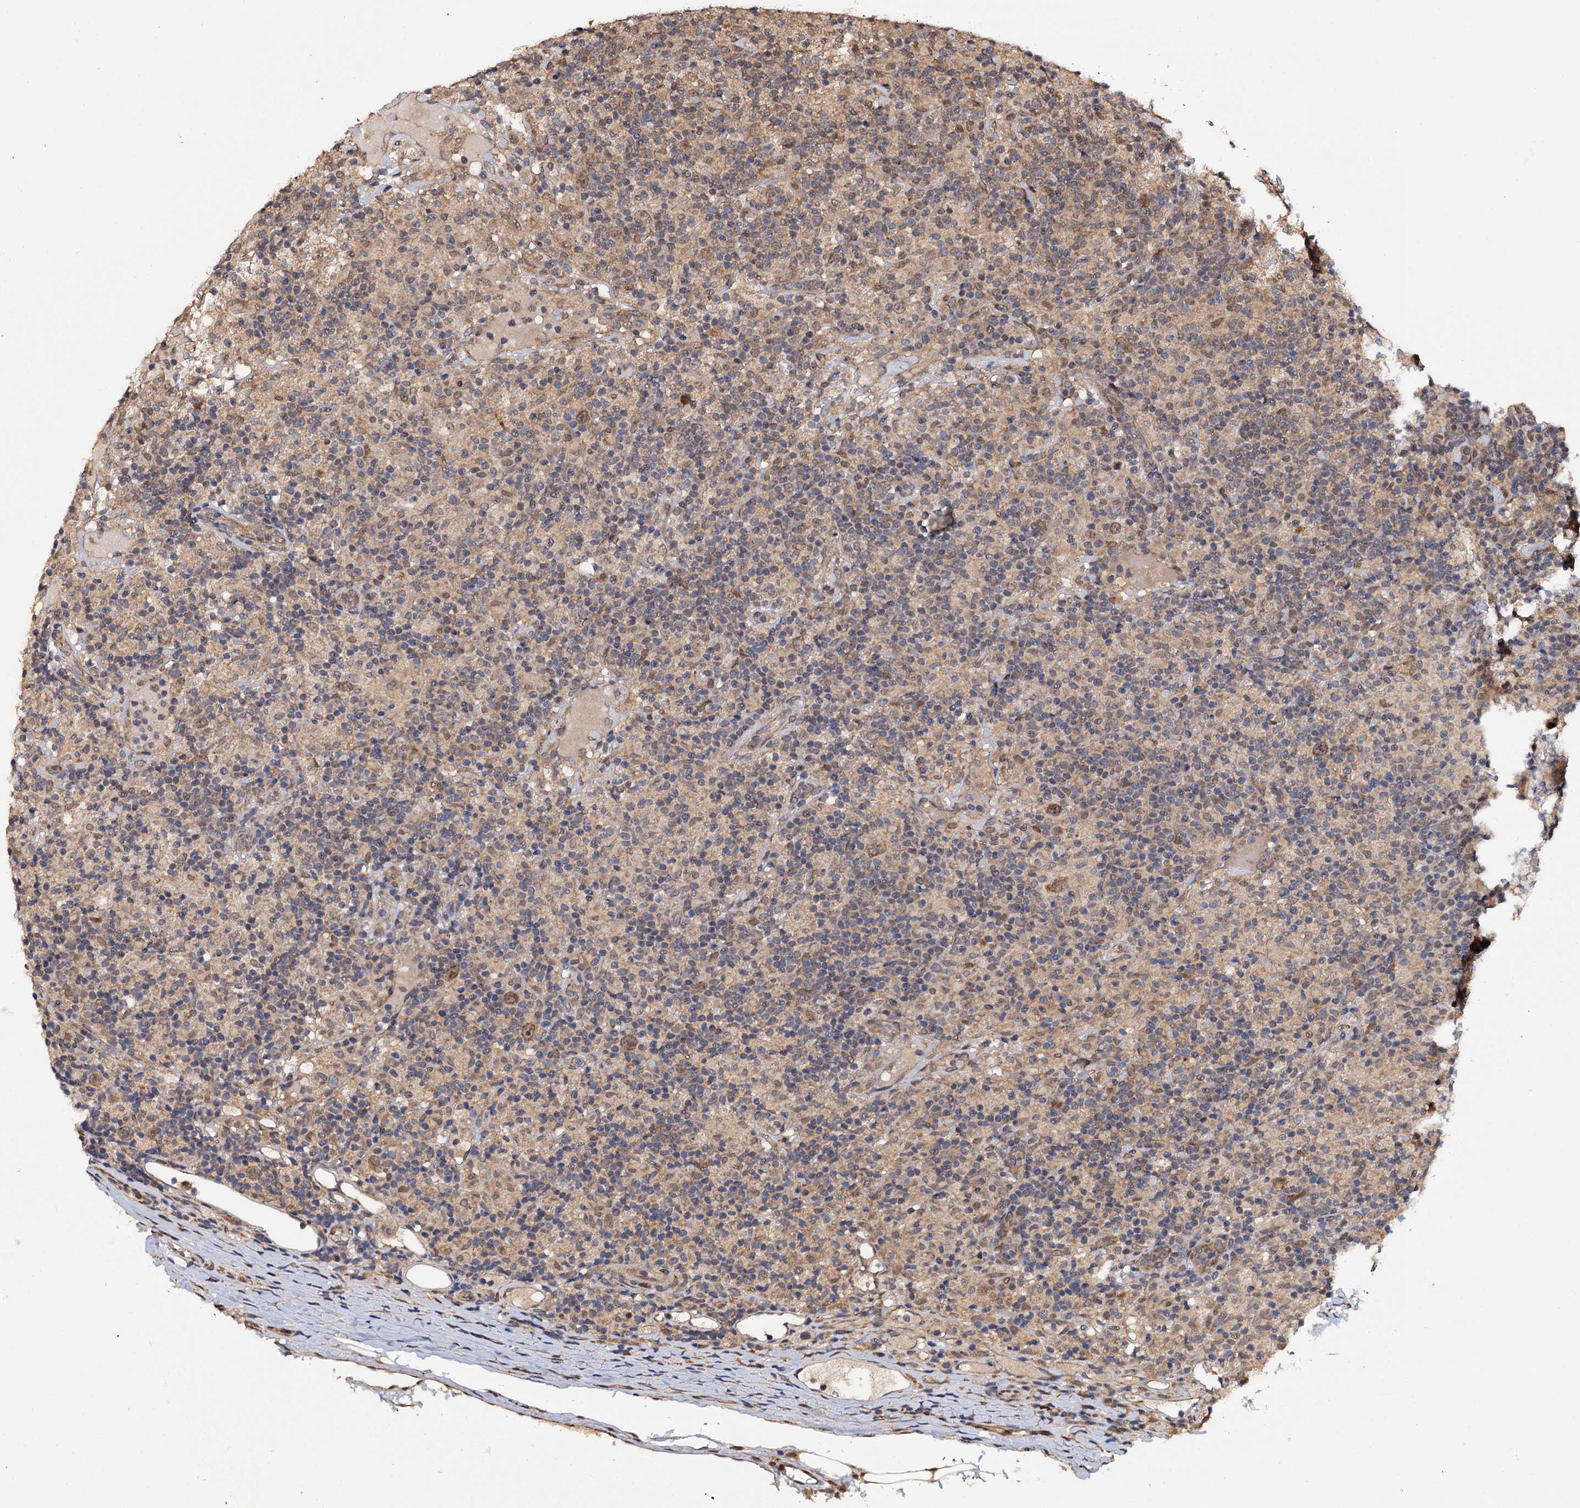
{"staining": {"intensity": "moderate", "quantity": ">75%", "location": "cytoplasmic/membranous"}, "tissue": "lymphoma", "cell_type": "Tumor cells", "image_type": "cancer", "snomed": [{"axis": "morphology", "description": "Hodgkin's disease, NOS"}, {"axis": "topography", "description": "Lymph node"}], "caption": "There is medium levels of moderate cytoplasmic/membranous positivity in tumor cells of Hodgkin's disease, as demonstrated by immunohistochemical staining (brown color).", "gene": "MIER2", "patient": {"sex": "male", "age": 70}}